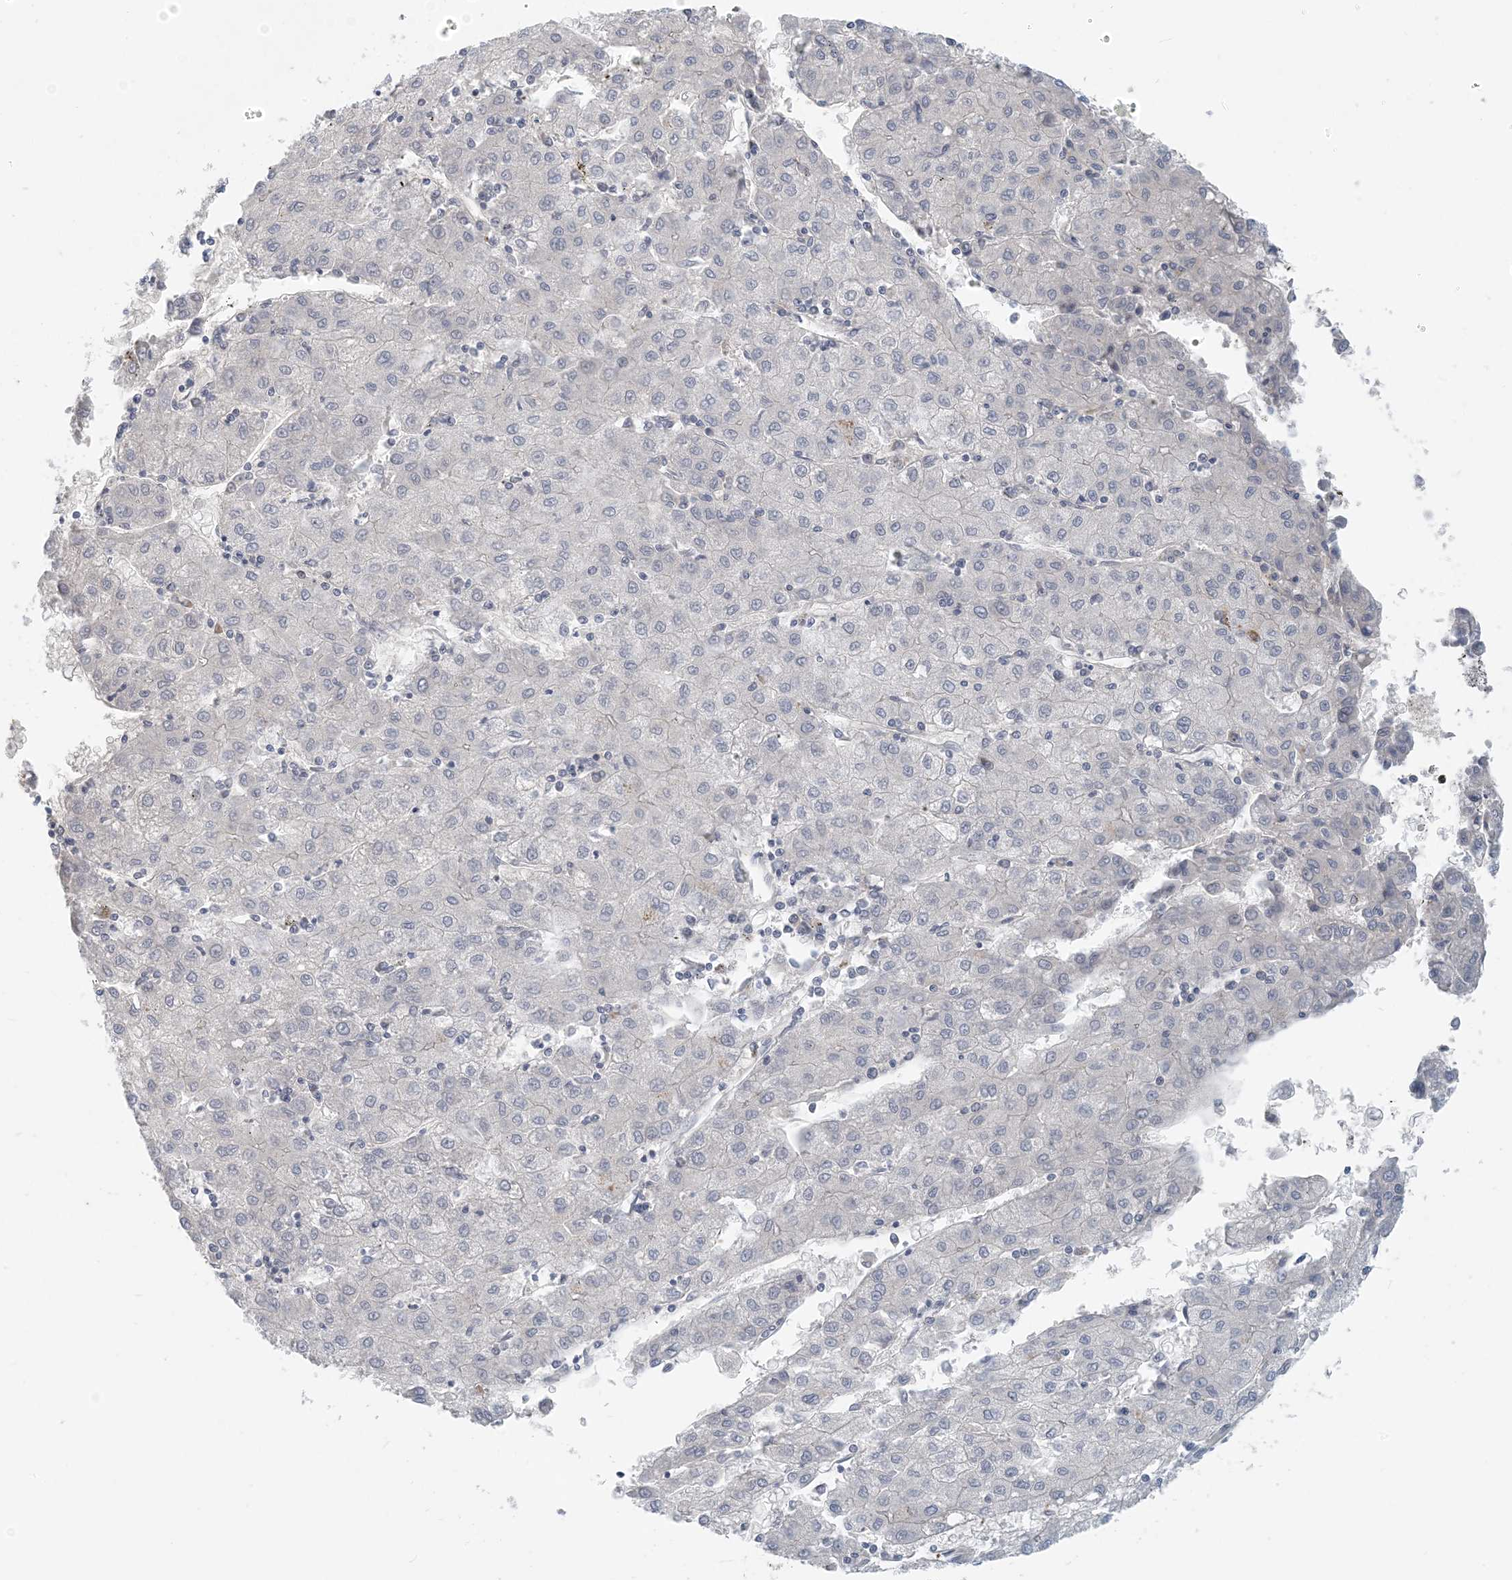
{"staining": {"intensity": "negative", "quantity": "none", "location": "none"}, "tissue": "liver cancer", "cell_type": "Tumor cells", "image_type": "cancer", "snomed": [{"axis": "morphology", "description": "Carcinoma, Hepatocellular, NOS"}, {"axis": "topography", "description": "Liver"}], "caption": "A histopathology image of liver cancer stained for a protein shows no brown staining in tumor cells. (DAB immunohistochemistry (IHC) visualized using brightfield microscopy, high magnification).", "gene": "ZC3H12A", "patient": {"sex": "male", "age": 72}}